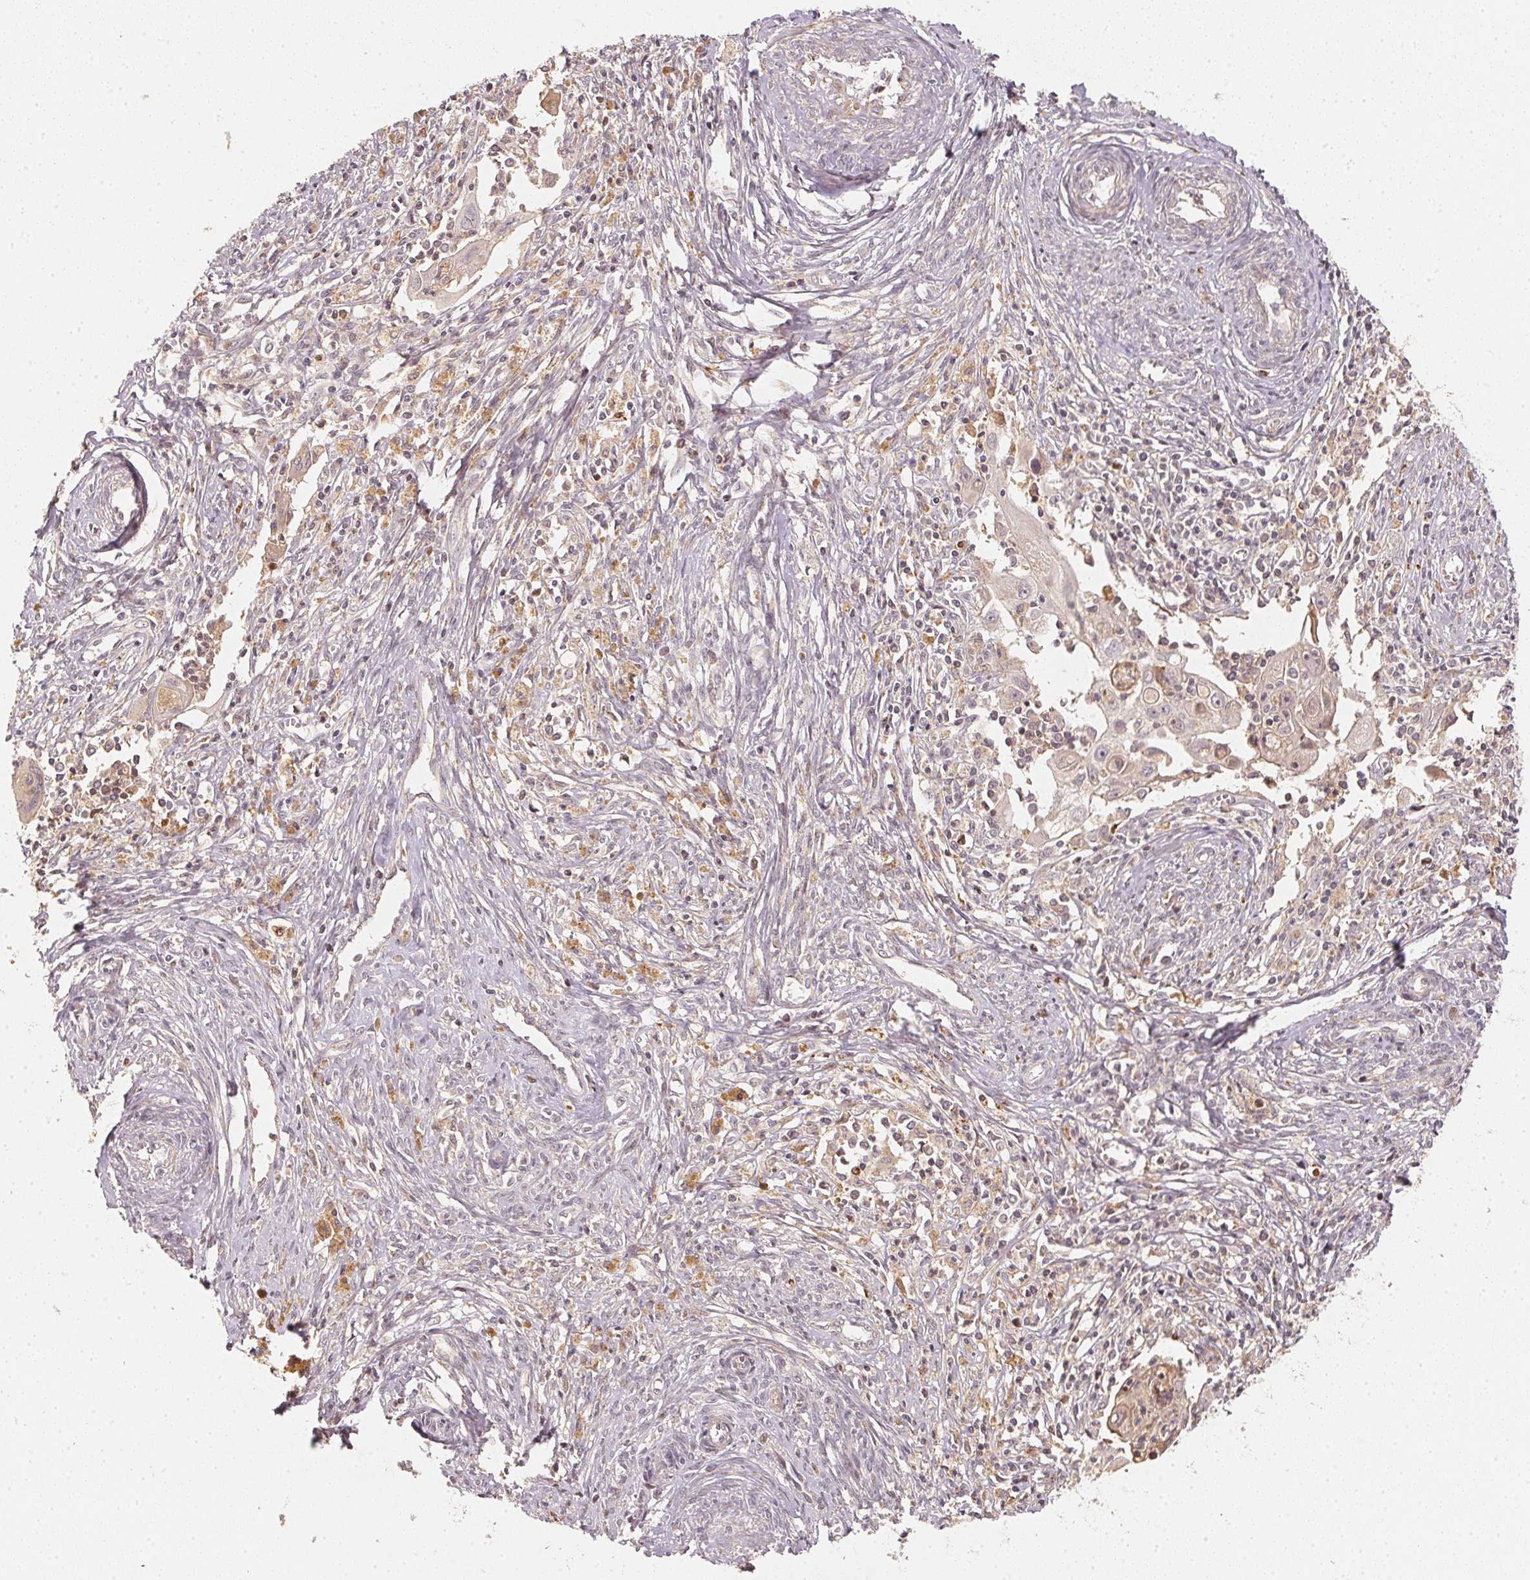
{"staining": {"intensity": "negative", "quantity": "none", "location": "none"}, "tissue": "cervical cancer", "cell_type": "Tumor cells", "image_type": "cancer", "snomed": [{"axis": "morphology", "description": "Squamous cell carcinoma, NOS"}, {"axis": "topography", "description": "Cervix"}], "caption": "An image of human squamous cell carcinoma (cervical) is negative for staining in tumor cells. Nuclei are stained in blue.", "gene": "SERPINE1", "patient": {"sex": "female", "age": 30}}